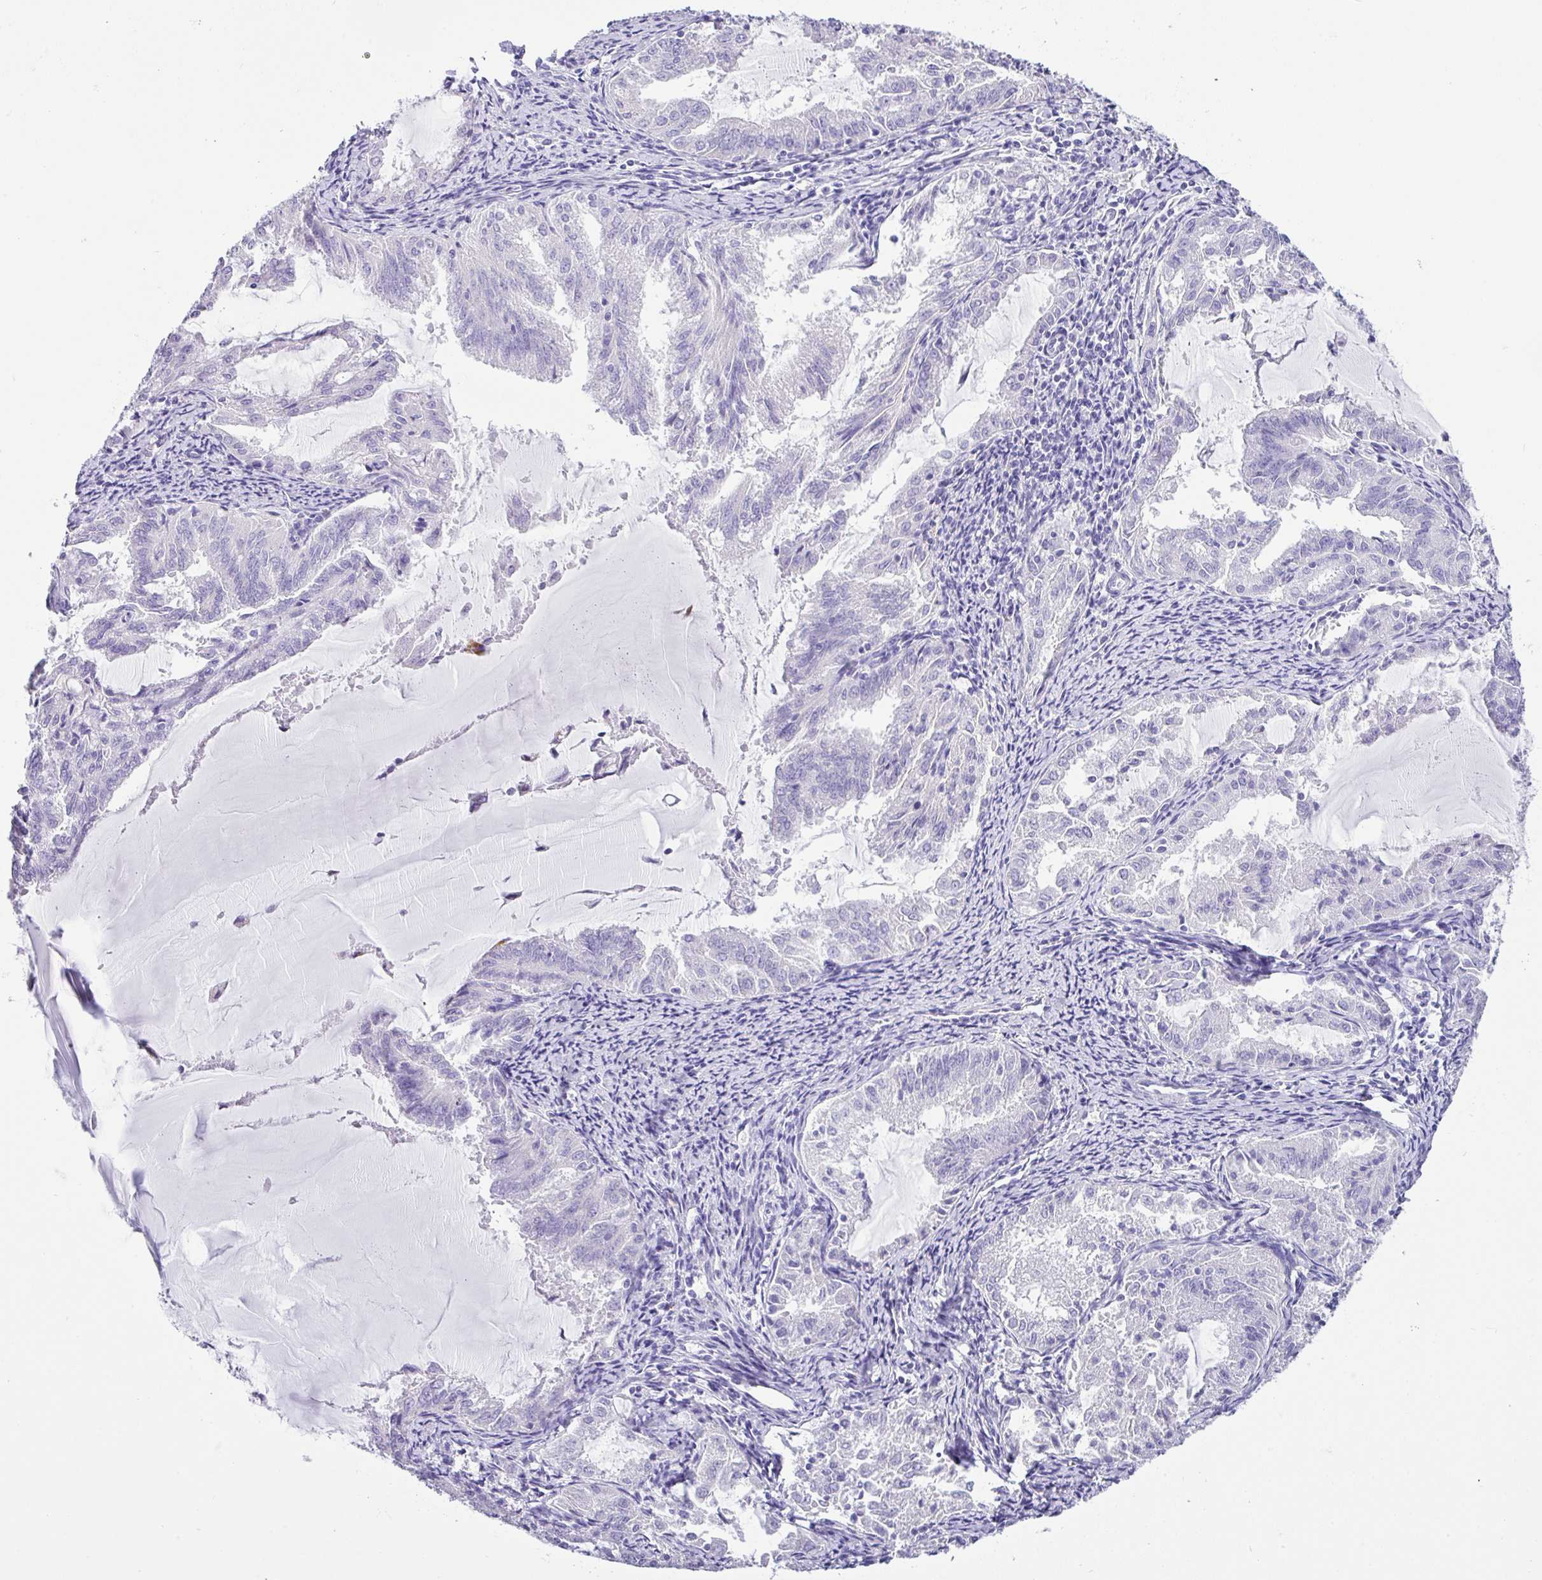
{"staining": {"intensity": "negative", "quantity": "none", "location": "none"}, "tissue": "endometrial cancer", "cell_type": "Tumor cells", "image_type": "cancer", "snomed": [{"axis": "morphology", "description": "Adenocarcinoma, NOS"}, {"axis": "topography", "description": "Endometrium"}], "caption": "The photomicrograph exhibits no significant staining in tumor cells of adenocarcinoma (endometrial).", "gene": "ZG16", "patient": {"sex": "female", "age": 70}}